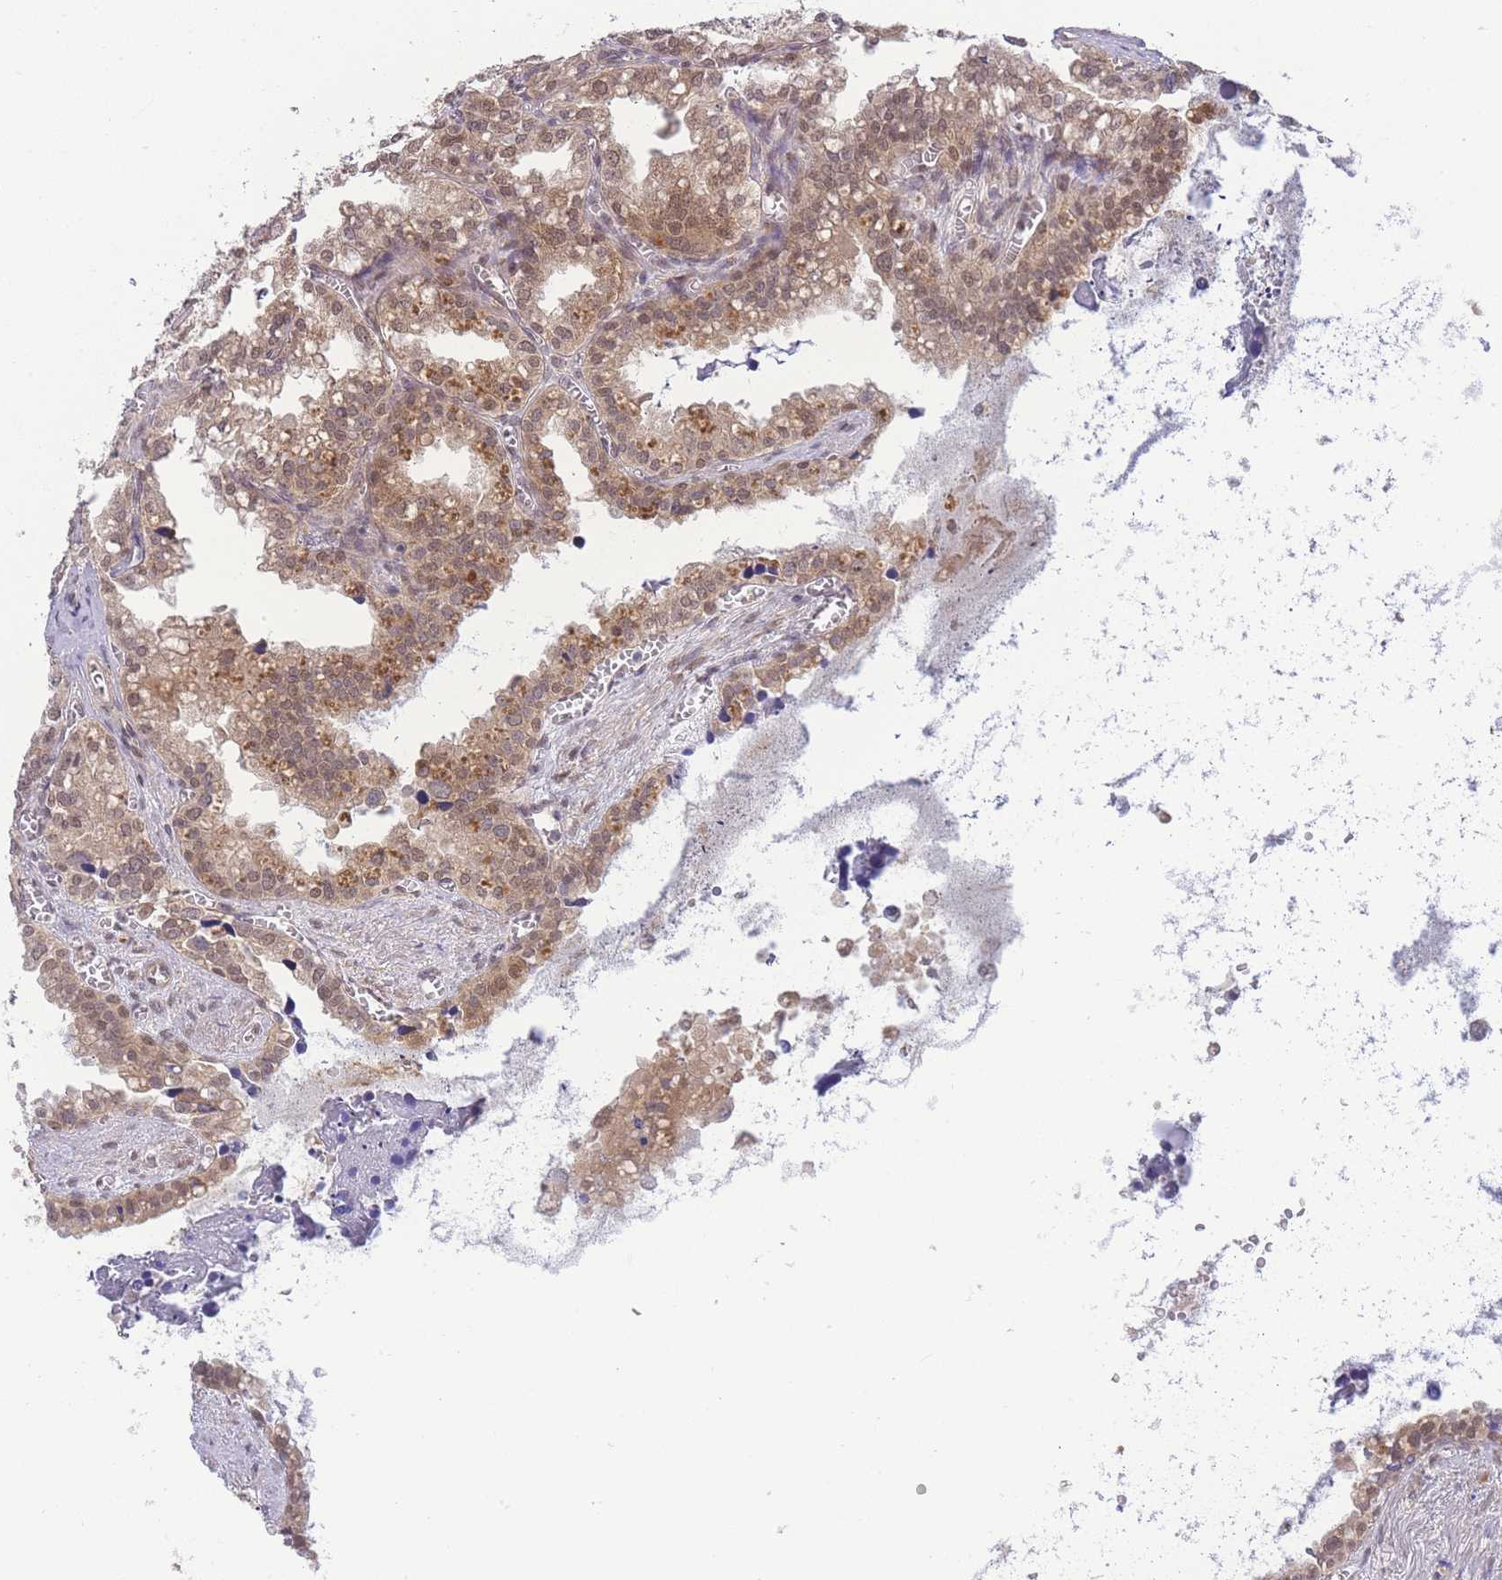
{"staining": {"intensity": "moderate", "quantity": ">75%", "location": "cytoplasmic/membranous,nuclear"}, "tissue": "seminal vesicle", "cell_type": "Glandular cells", "image_type": "normal", "snomed": [{"axis": "morphology", "description": "Normal tissue, NOS"}, {"axis": "topography", "description": "Prostate"}, {"axis": "topography", "description": "Seminal veicle"}], "caption": "Approximately >75% of glandular cells in unremarkable human seminal vesicle show moderate cytoplasmic/membranous,nuclear protein positivity as visualized by brown immunohistochemical staining.", "gene": "KIAA1191", "patient": {"sex": "male", "age": 51}}